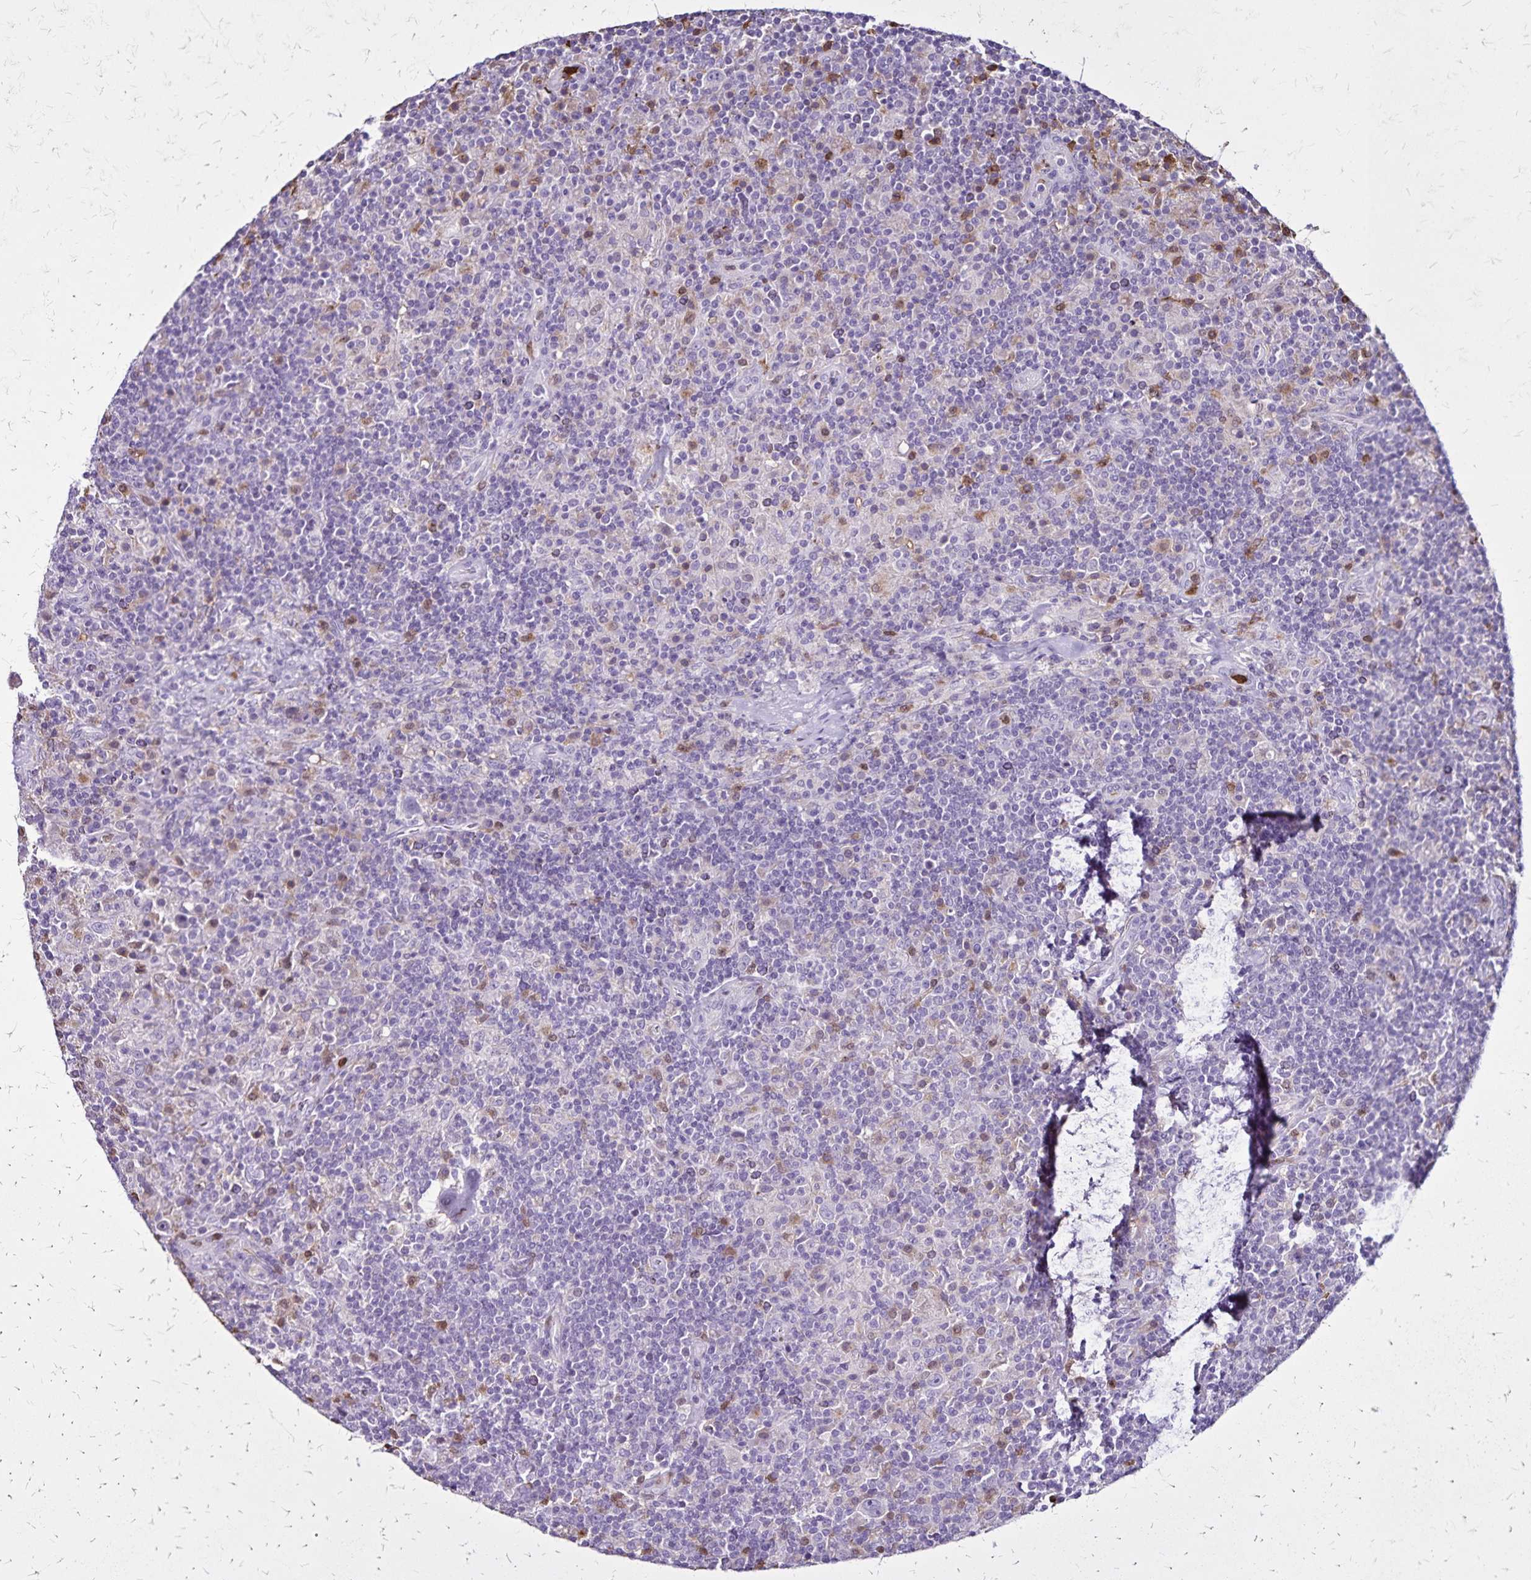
{"staining": {"intensity": "negative", "quantity": "none", "location": "none"}, "tissue": "lymphoma", "cell_type": "Tumor cells", "image_type": "cancer", "snomed": [{"axis": "morphology", "description": "Hodgkin's disease, NOS"}, {"axis": "topography", "description": "Lymph node"}], "caption": "Immunohistochemistry (IHC) micrograph of neoplastic tissue: lymphoma stained with DAB (3,3'-diaminobenzidine) demonstrates no significant protein expression in tumor cells. (Stains: DAB immunohistochemistry with hematoxylin counter stain, Microscopy: brightfield microscopy at high magnification).", "gene": "ULBP3", "patient": {"sex": "male", "age": 70}}